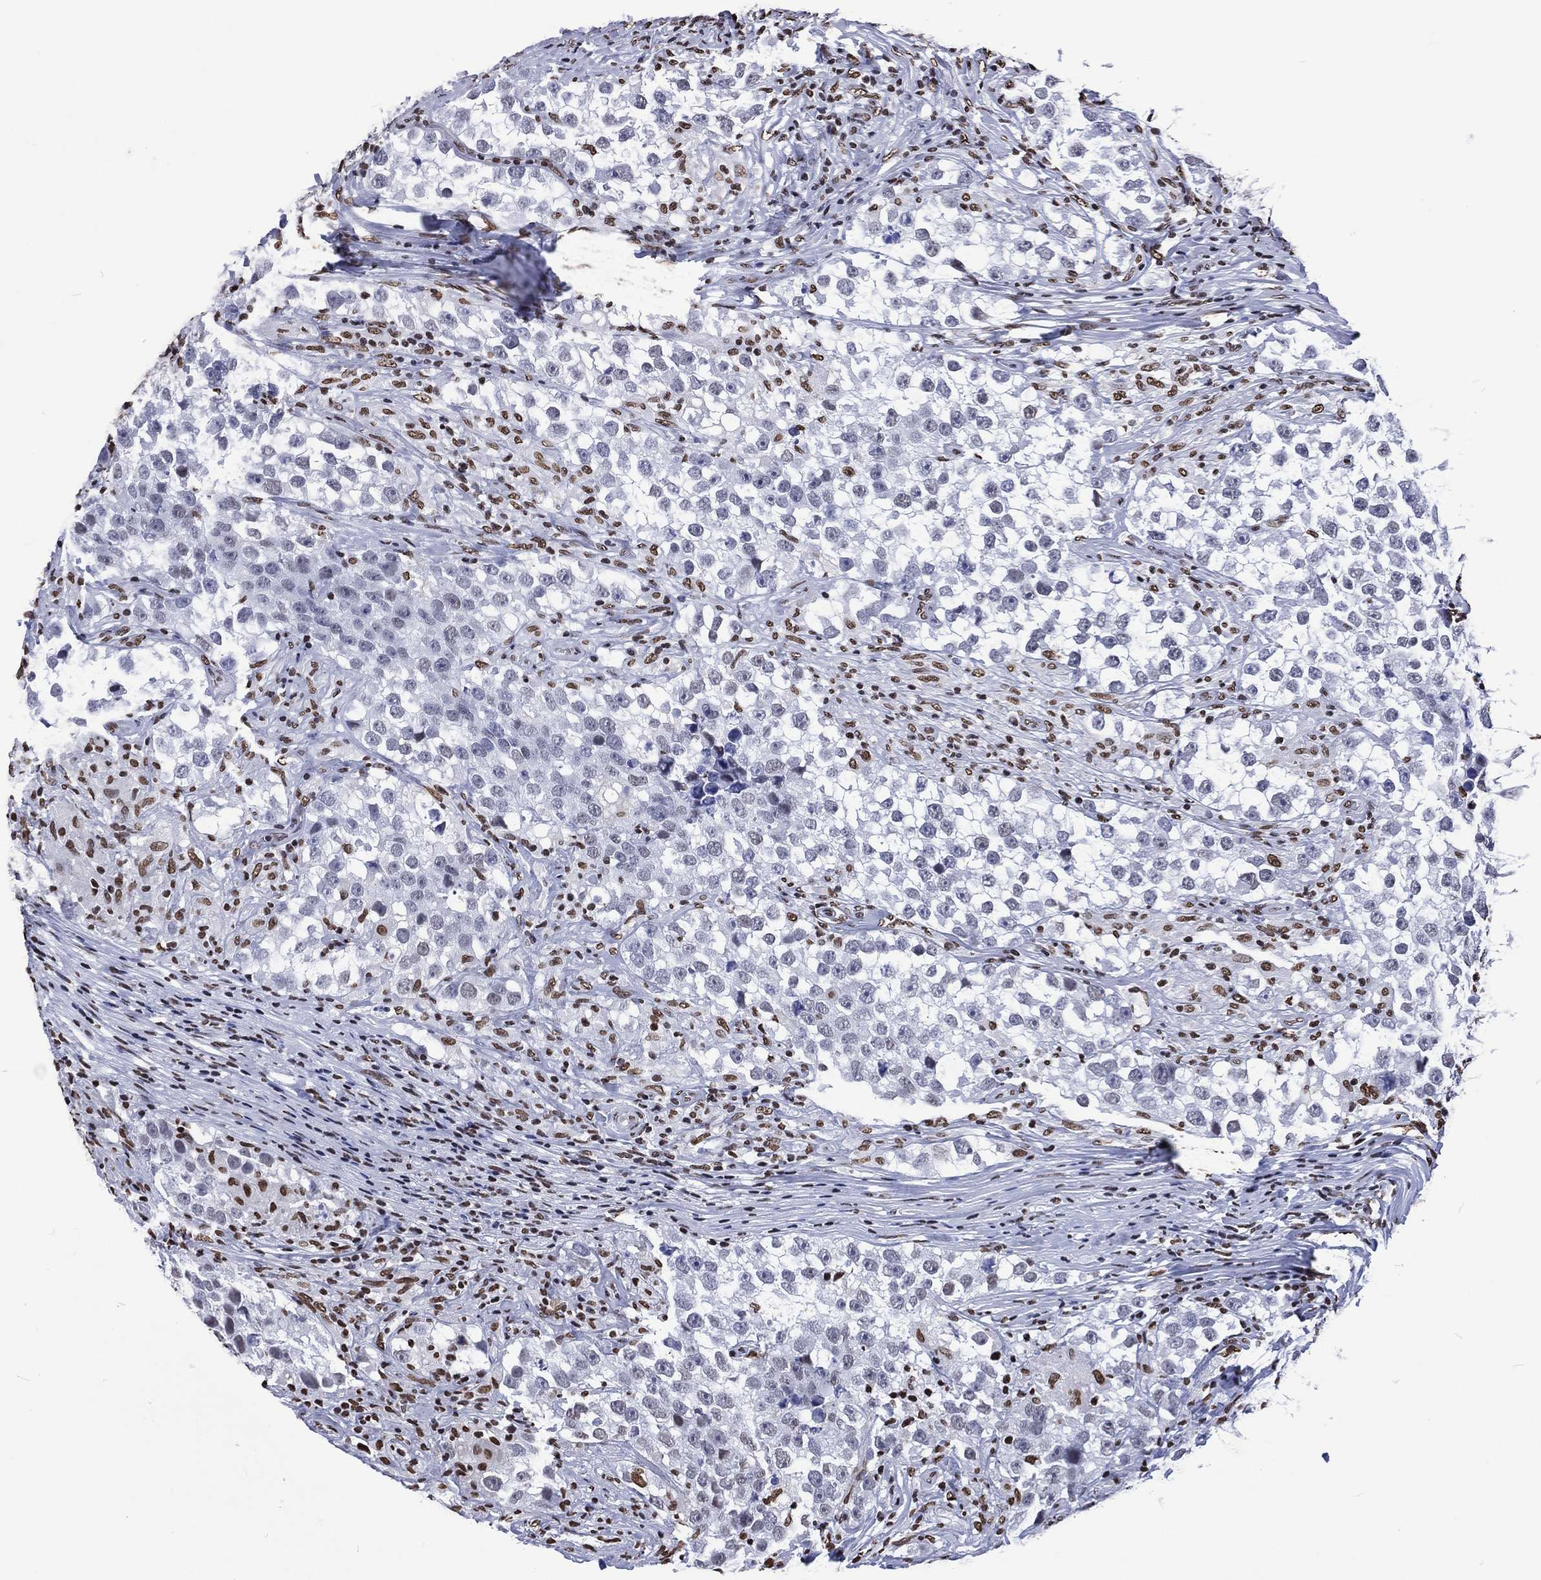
{"staining": {"intensity": "negative", "quantity": "none", "location": "none"}, "tissue": "testis cancer", "cell_type": "Tumor cells", "image_type": "cancer", "snomed": [{"axis": "morphology", "description": "Seminoma, NOS"}, {"axis": "topography", "description": "Testis"}], "caption": "Human testis seminoma stained for a protein using immunohistochemistry displays no expression in tumor cells.", "gene": "RETREG2", "patient": {"sex": "male", "age": 46}}